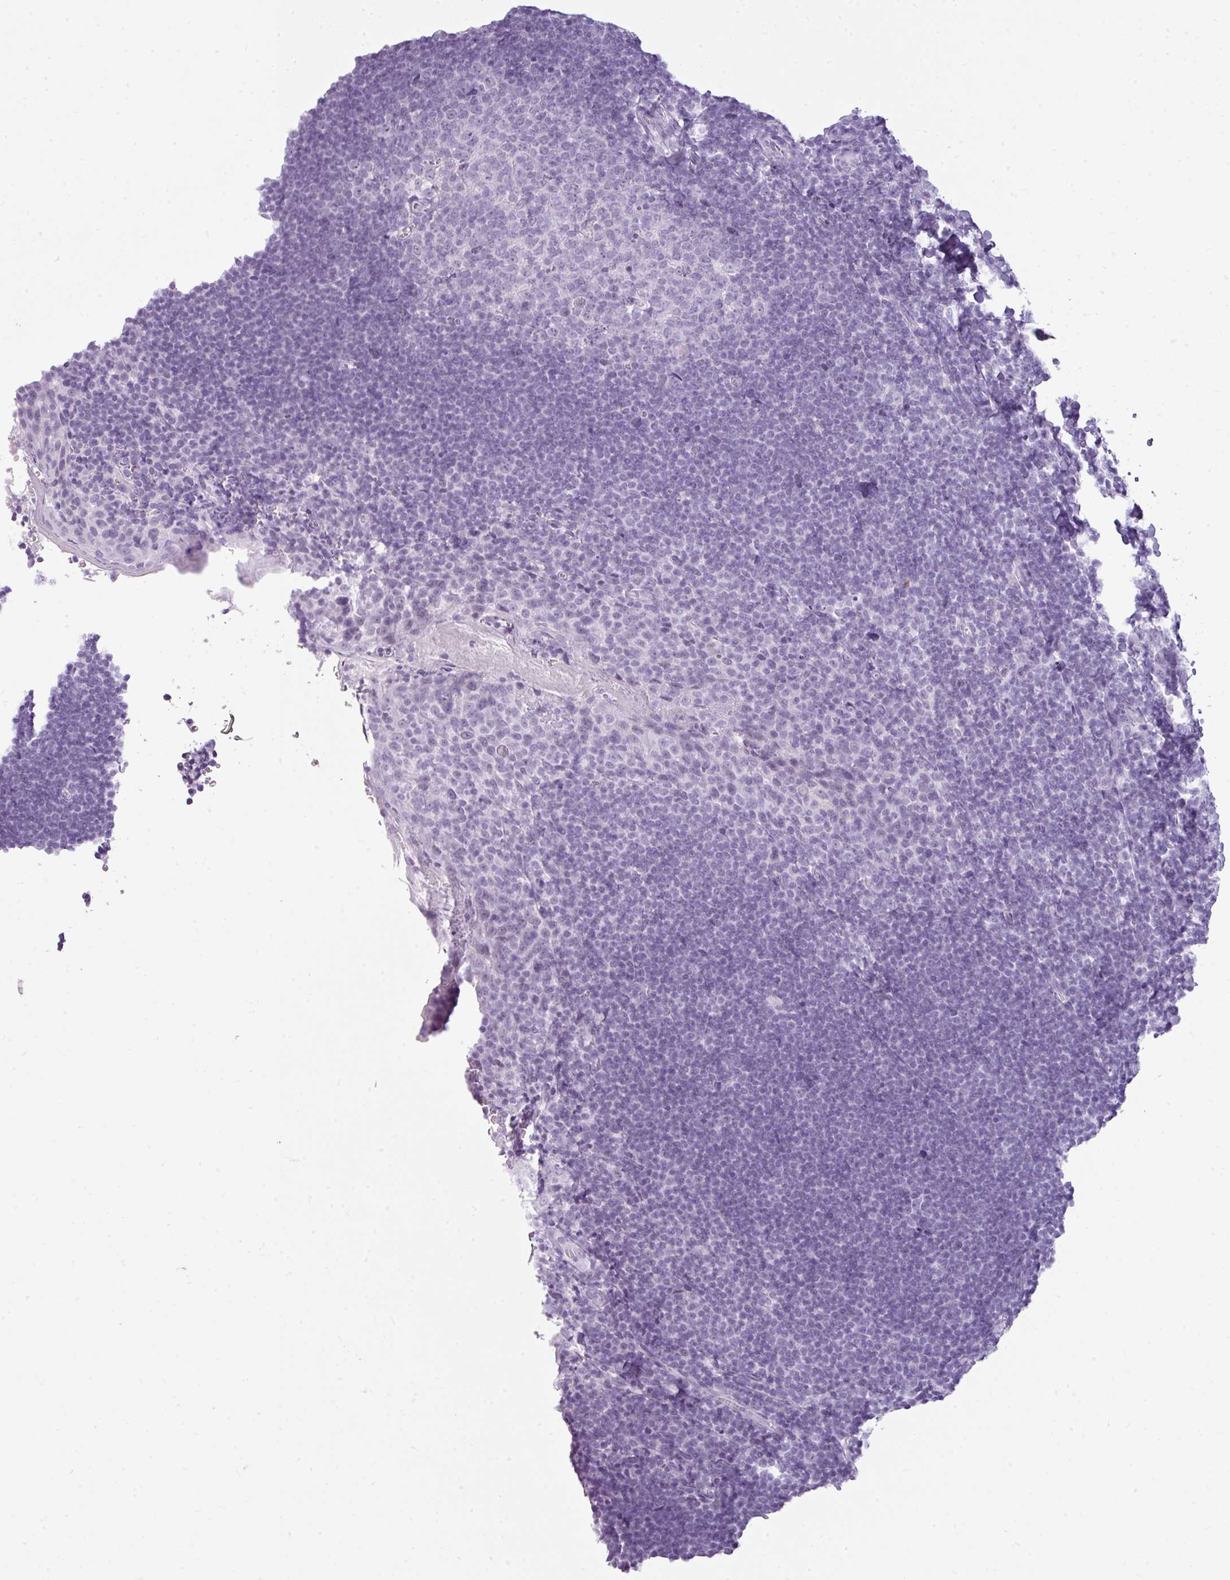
{"staining": {"intensity": "negative", "quantity": "none", "location": "none"}, "tissue": "tonsil", "cell_type": "Germinal center cells", "image_type": "normal", "snomed": [{"axis": "morphology", "description": "Normal tissue, NOS"}, {"axis": "topography", "description": "Tonsil"}], "caption": "Photomicrograph shows no protein positivity in germinal center cells of normal tonsil. (Immunohistochemistry (ihc), brightfield microscopy, high magnification).", "gene": "SCT", "patient": {"sex": "male", "age": 27}}